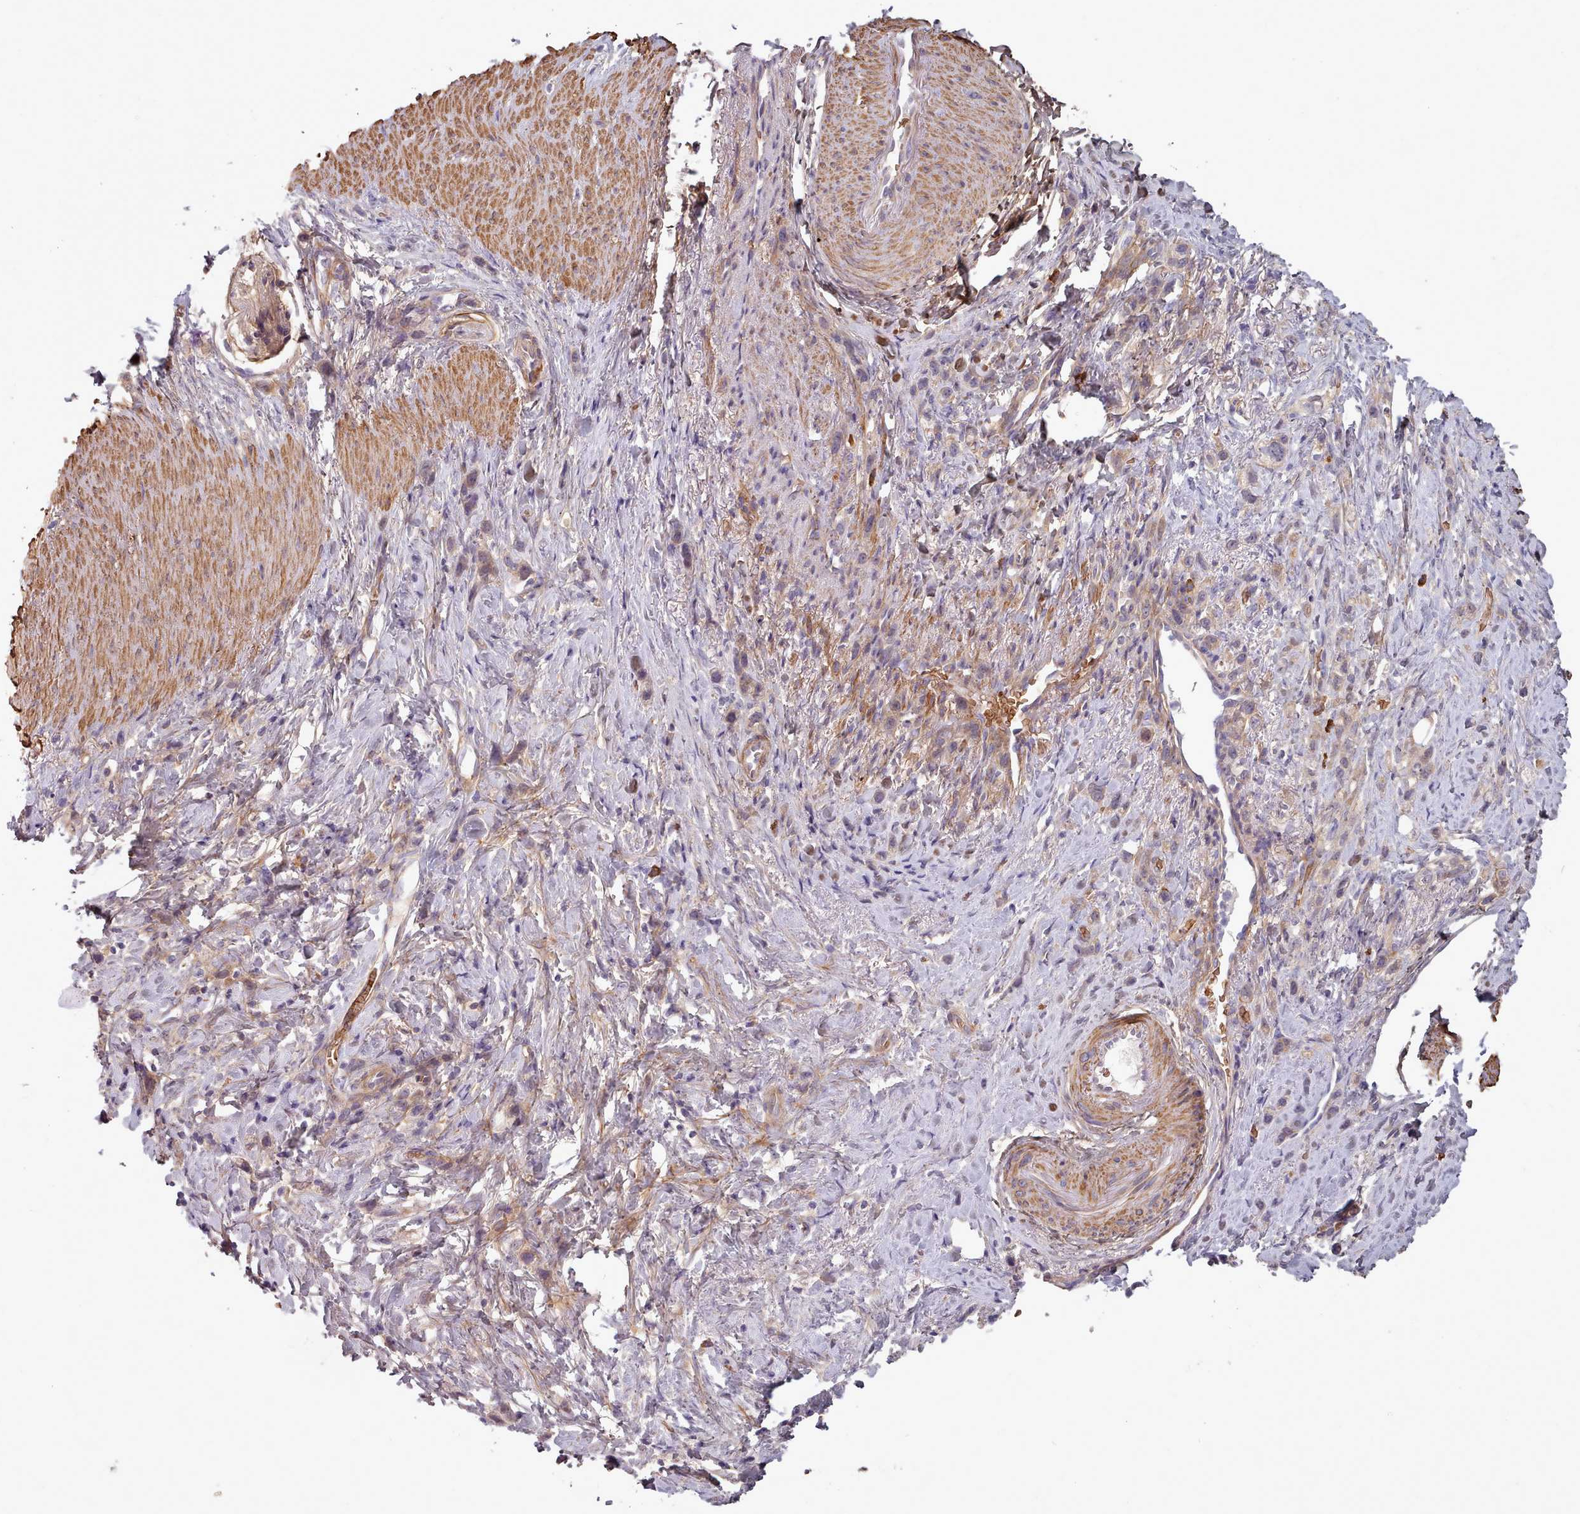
{"staining": {"intensity": "moderate", "quantity": "25%-75%", "location": "cytoplasmic/membranous,nuclear"}, "tissue": "stomach cancer", "cell_type": "Tumor cells", "image_type": "cancer", "snomed": [{"axis": "morphology", "description": "Adenocarcinoma, NOS"}, {"axis": "topography", "description": "Stomach"}], "caption": "A brown stain highlights moderate cytoplasmic/membranous and nuclear staining of a protein in human stomach cancer (adenocarcinoma) tumor cells. The protein of interest is shown in brown color, while the nuclei are stained blue.", "gene": "CLNS1A", "patient": {"sex": "female", "age": 65}}